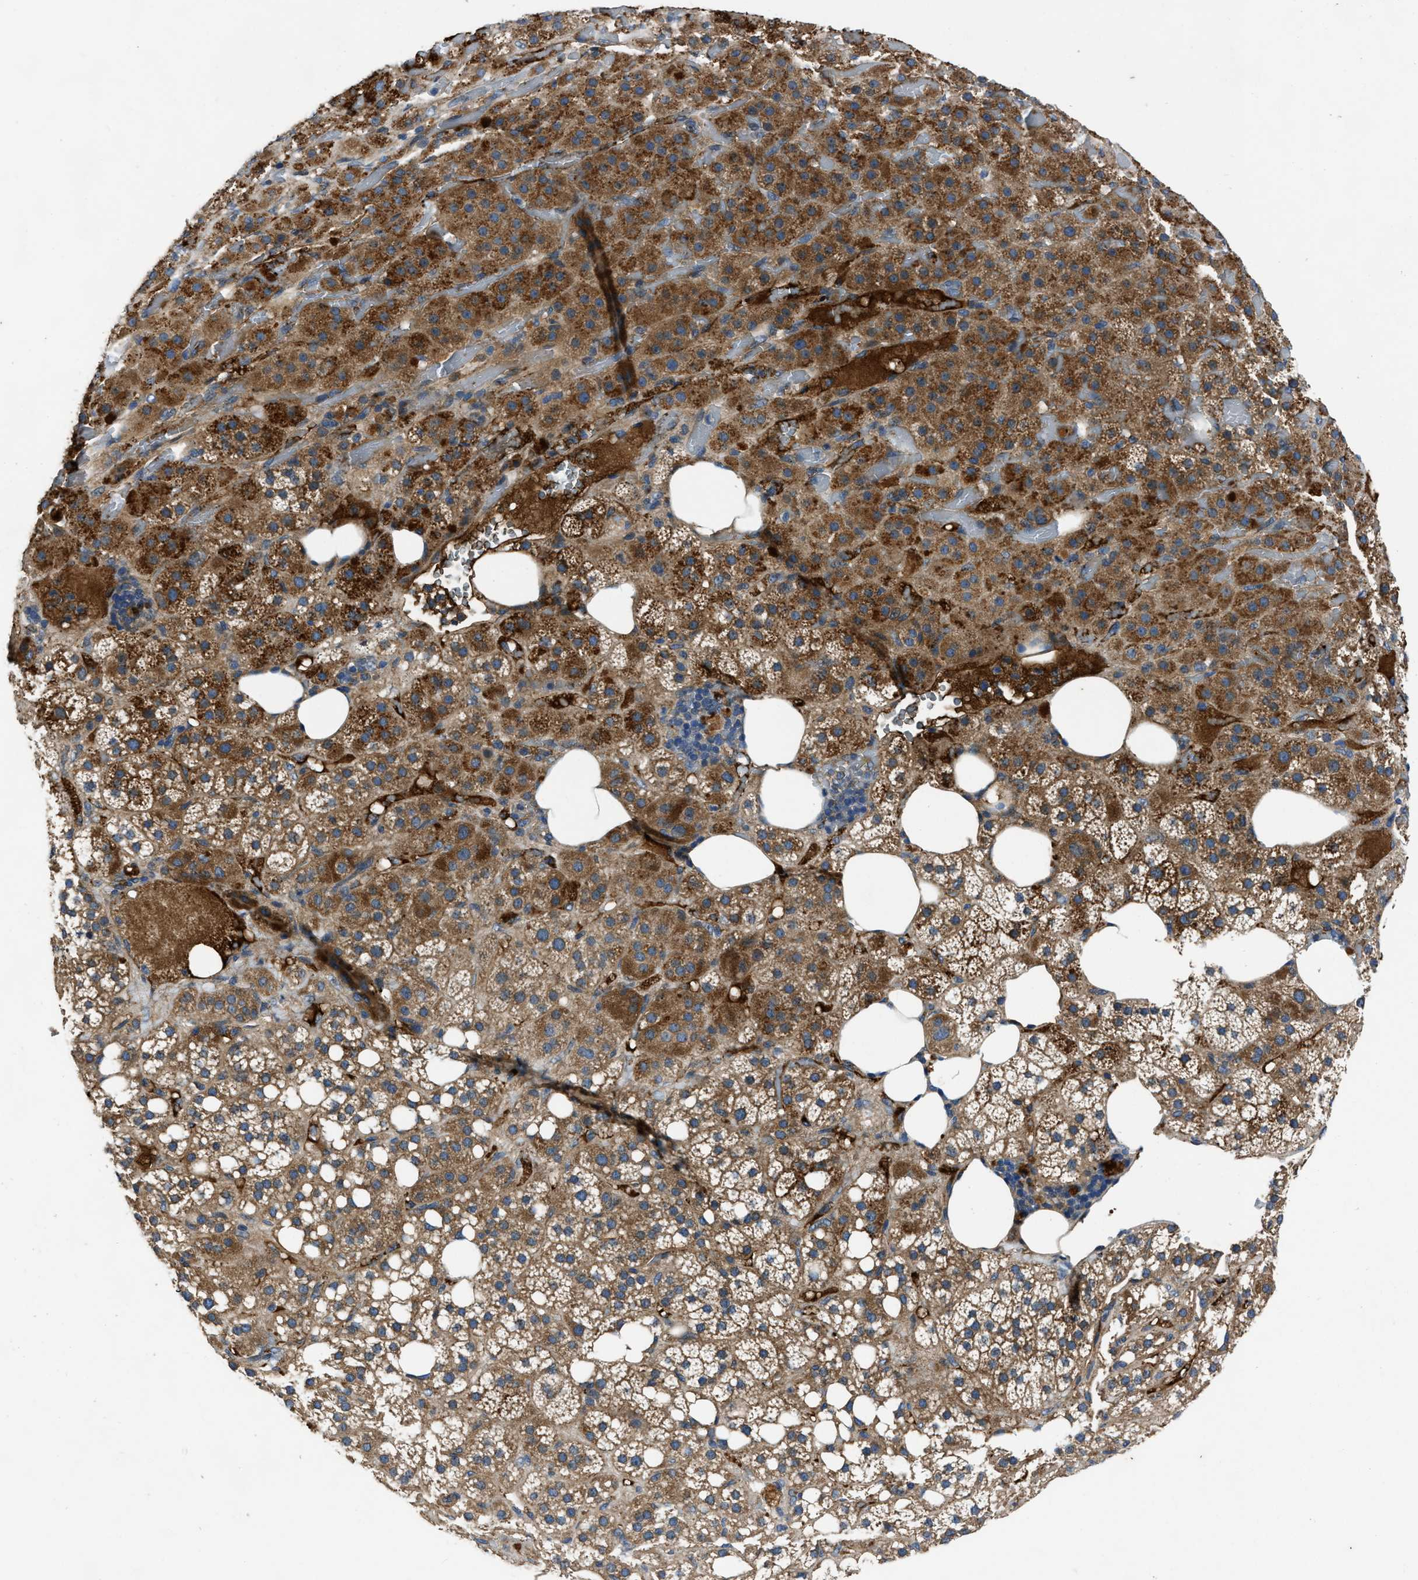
{"staining": {"intensity": "strong", "quantity": ">75%", "location": "cytoplasmic/membranous"}, "tissue": "adrenal gland", "cell_type": "Glandular cells", "image_type": "normal", "snomed": [{"axis": "morphology", "description": "Normal tissue, NOS"}, {"axis": "topography", "description": "Adrenal gland"}], "caption": "A high amount of strong cytoplasmic/membranous positivity is present in about >75% of glandular cells in normal adrenal gland.", "gene": "ERC1", "patient": {"sex": "female", "age": 59}}